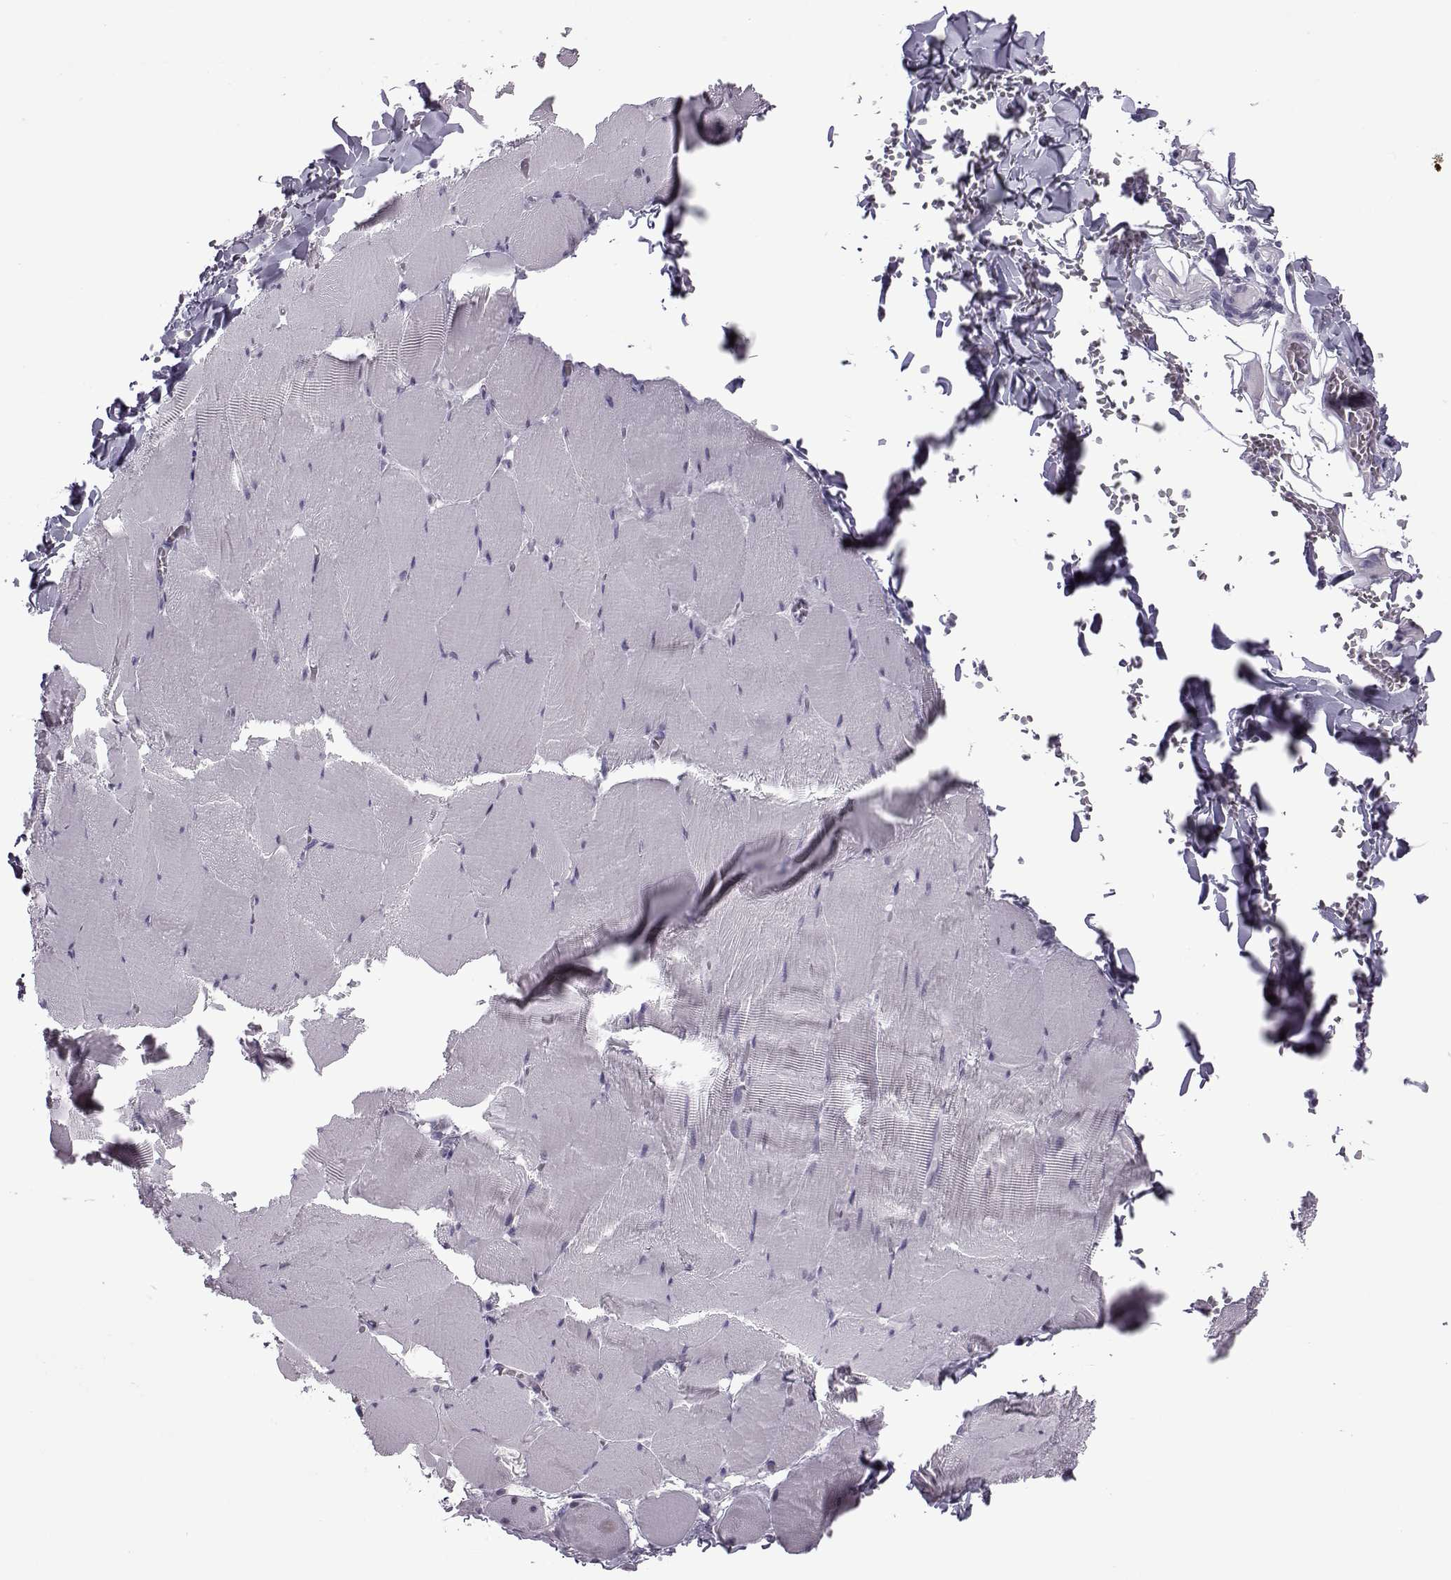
{"staining": {"intensity": "negative", "quantity": "none", "location": "none"}, "tissue": "skeletal muscle", "cell_type": "Myocytes", "image_type": "normal", "snomed": [{"axis": "morphology", "description": "Normal tissue, NOS"}, {"axis": "morphology", "description": "Malignant melanoma, Metastatic site"}, {"axis": "topography", "description": "Skeletal muscle"}], "caption": "This is a image of immunohistochemistry (IHC) staining of benign skeletal muscle, which shows no positivity in myocytes.", "gene": "OIP5", "patient": {"sex": "male", "age": 50}}